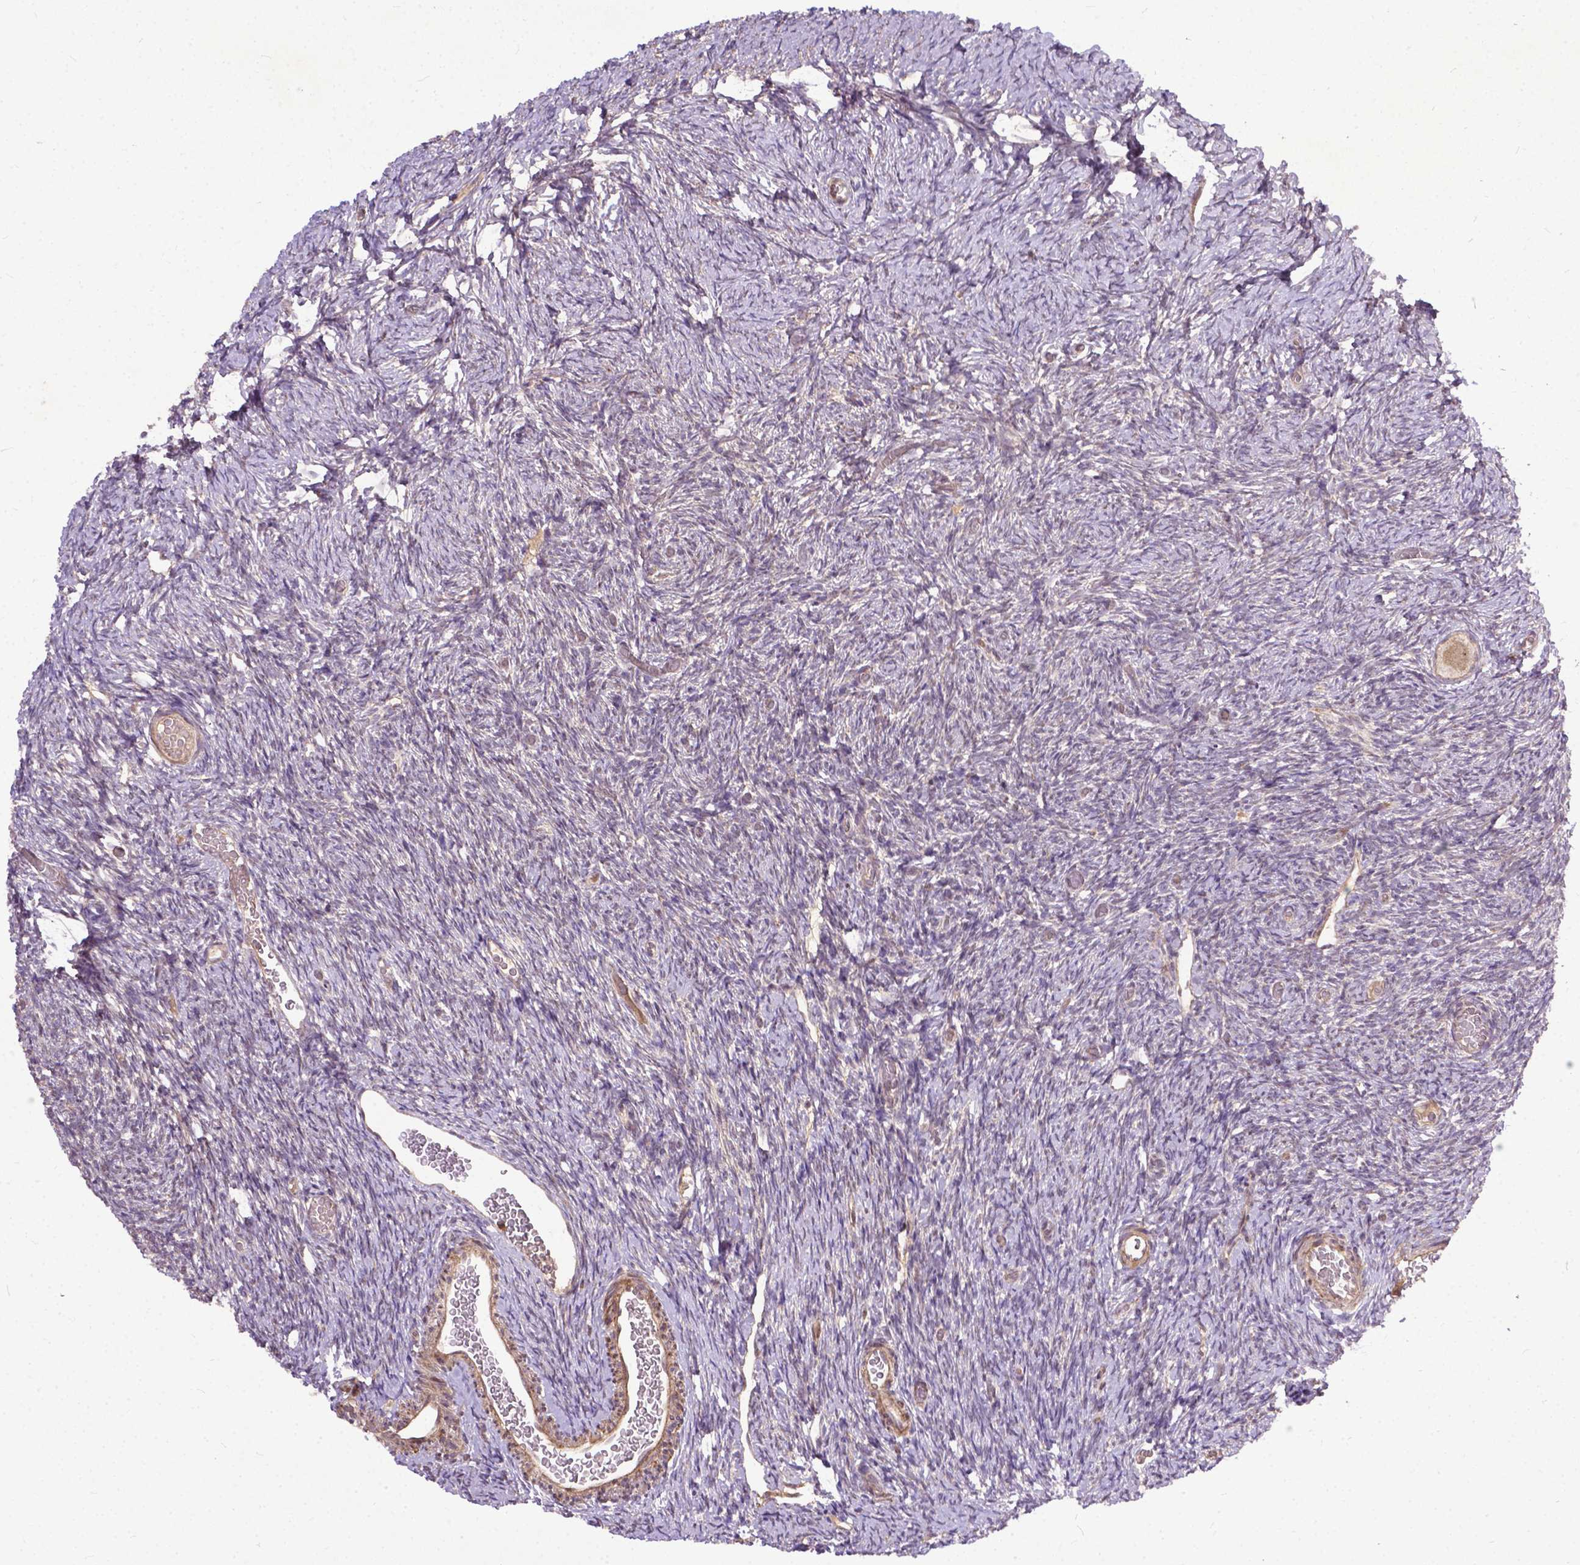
{"staining": {"intensity": "weak", "quantity": ">75%", "location": "cytoplasmic/membranous"}, "tissue": "ovary", "cell_type": "Follicle cells", "image_type": "normal", "snomed": [{"axis": "morphology", "description": "Normal tissue, NOS"}, {"axis": "topography", "description": "Ovary"}], "caption": "Follicle cells reveal low levels of weak cytoplasmic/membranous expression in approximately >75% of cells in unremarkable human ovary.", "gene": "PARP3", "patient": {"sex": "female", "age": 39}}